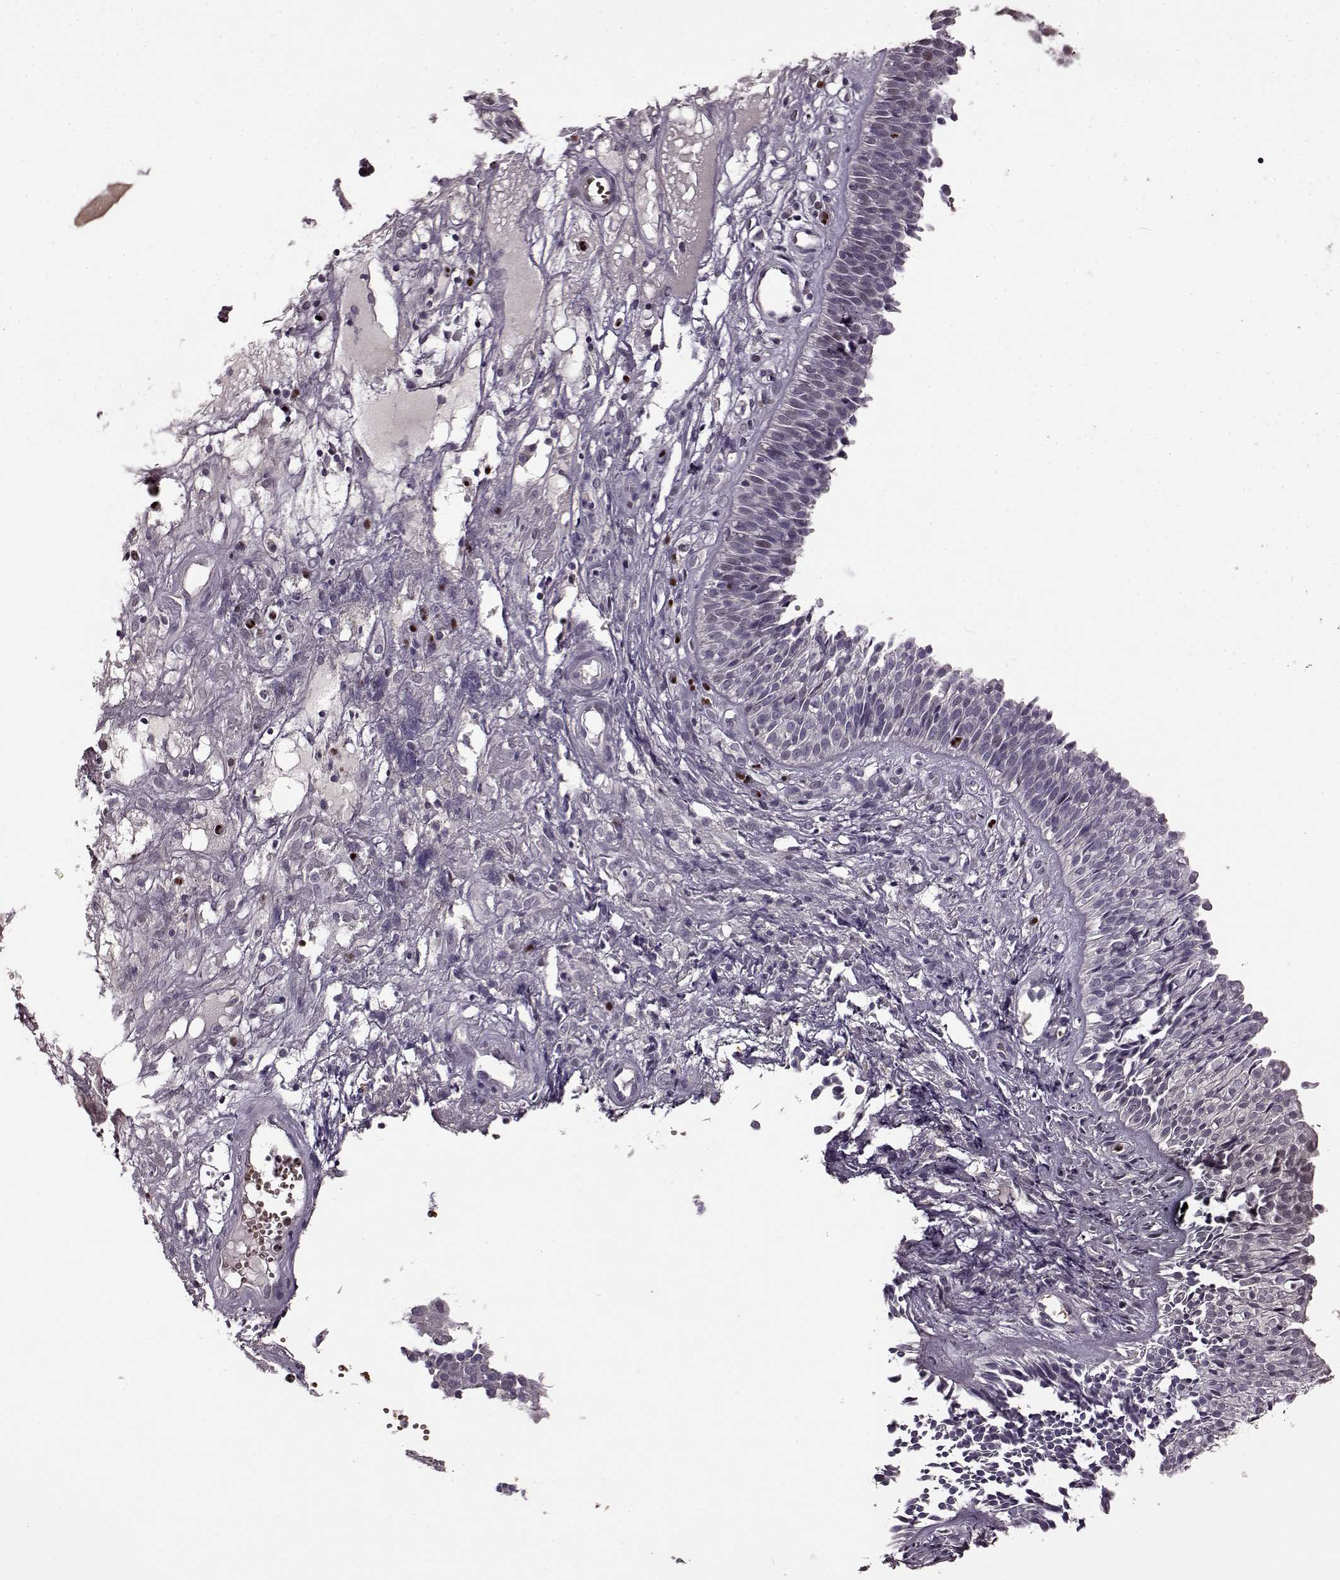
{"staining": {"intensity": "negative", "quantity": "none", "location": "none"}, "tissue": "nasopharynx", "cell_type": "Respiratory epithelial cells", "image_type": "normal", "snomed": [{"axis": "morphology", "description": "Normal tissue, NOS"}, {"axis": "topography", "description": "Nasopharynx"}], "caption": "This micrograph is of unremarkable nasopharynx stained with immunohistochemistry (IHC) to label a protein in brown with the nuclei are counter-stained blue. There is no expression in respiratory epithelial cells. (DAB immunohistochemistry with hematoxylin counter stain).", "gene": "CNGA3", "patient": {"sex": "male", "age": 31}}